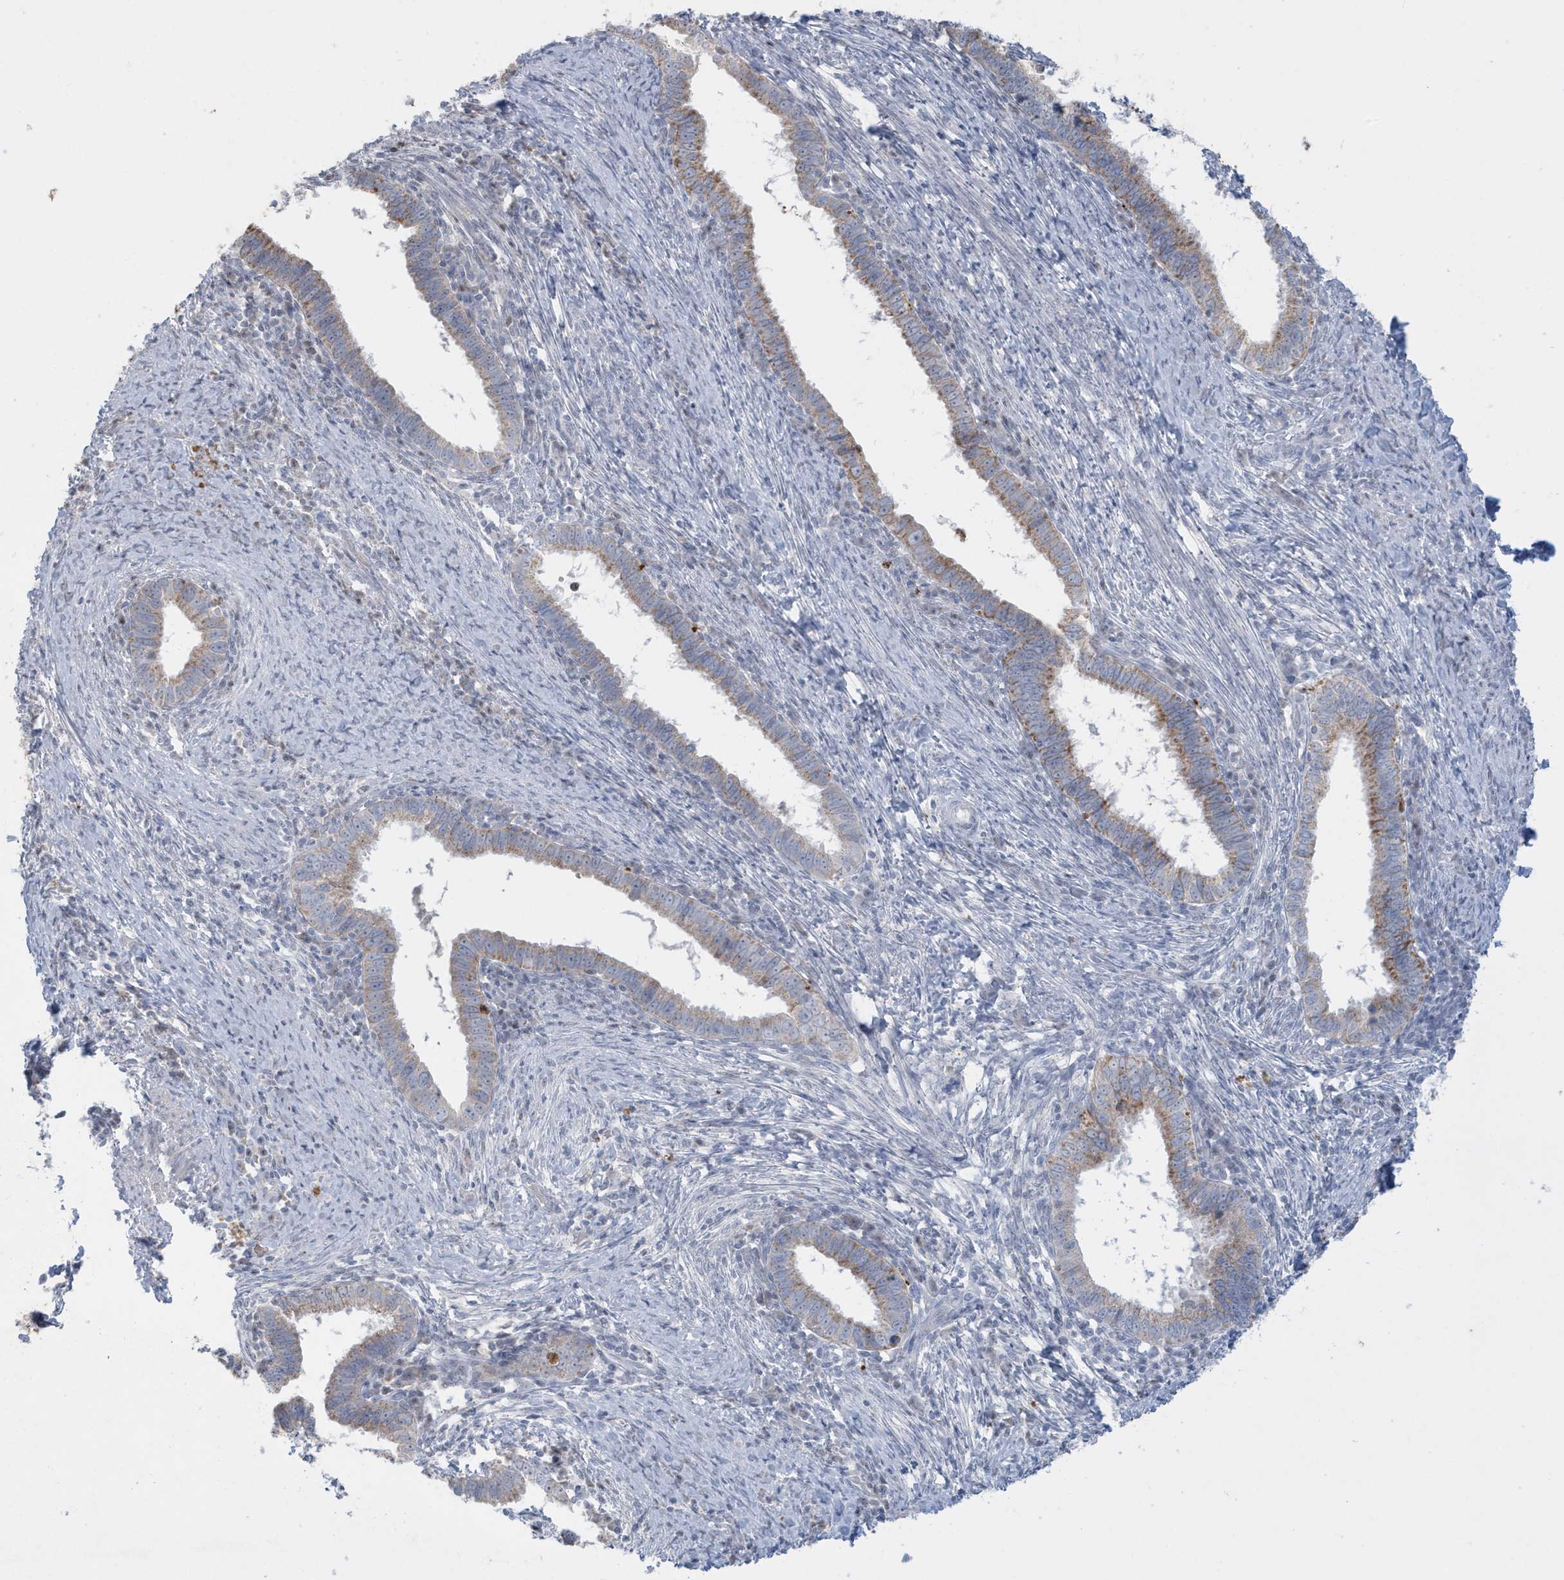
{"staining": {"intensity": "moderate", "quantity": "25%-75%", "location": "cytoplasmic/membranous"}, "tissue": "cervical cancer", "cell_type": "Tumor cells", "image_type": "cancer", "snomed": [{"axis": "morphology", "description": "Adenocarcinoma, NOS"}, {"axis": "topography", "description": "Cervix"}], "caption": "A brown stain highlights moderate cytoplasmic/membranous staining of a protein in cervical adenocarcinoma tumor cells.", "gene": "FNDC1", "patient": {"sex": "female", "age": 36}}